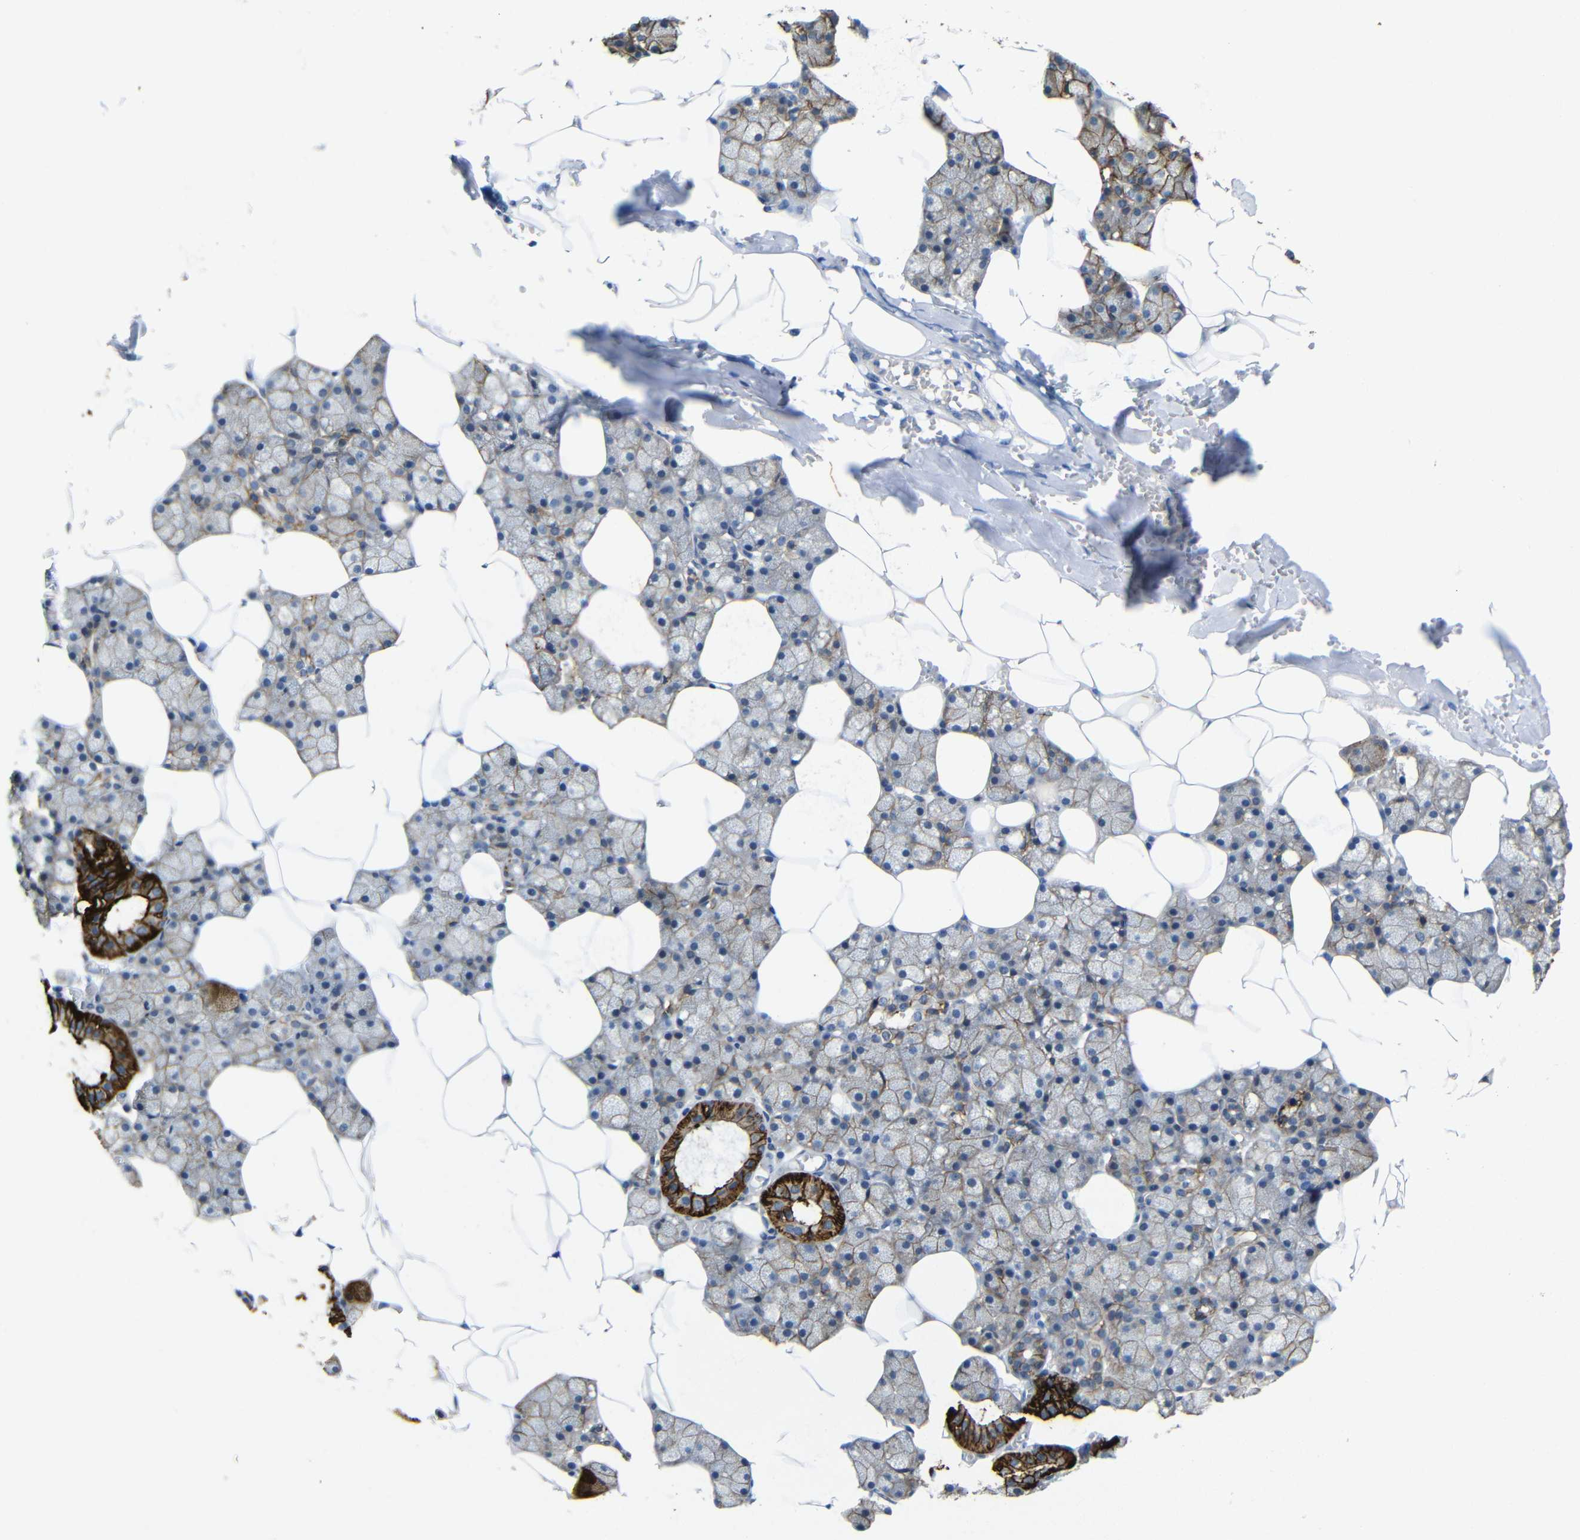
{"staining": {"intensity": "strong", "quantity": "25%-75%", "location": "cytoplasmic/membranous"}, "tissue": "salivary gland", "cell_type": "Glandular cells", "image_type": "normal", "snomed": [{"axis": "morphology", "description": "Normal tissue, NOS"}, {"axis": "topography", "description": "Salivary gland"}], "caption": "IHC photomicrograph of unremarkable salivary gland: salivary gland stained using immunohistochemistry (IHC) demonstrates high levels of strong protein expression localized specifically in the cytoplasmic/membranous of glandular cells, appearing as a cytoplasmic/membranous brown color.", "gene": "ZNF90", "patient": {"sex": "male", "age": 62}}